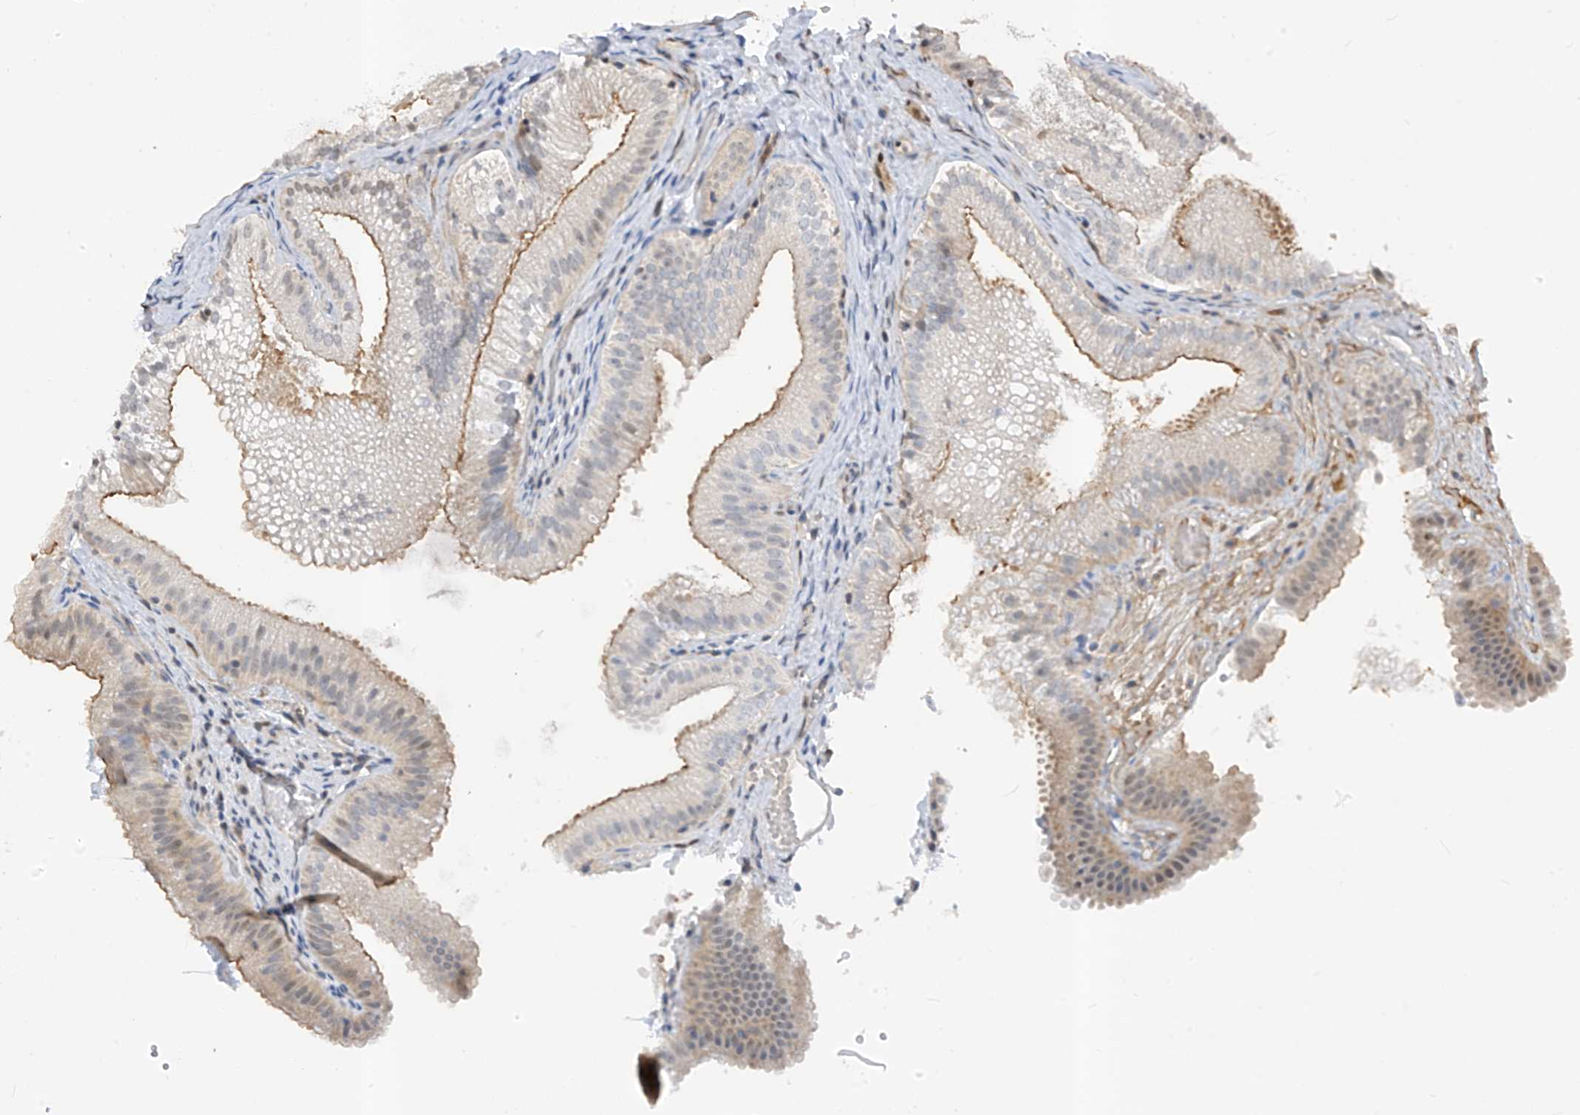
{"staining": {"intensity": "weak", "quantity": "25%-75%", "location": "cytoplasmic/membranous,nuclear"}, "tissue": "gallbladder", "cell_type": "Glandular cells", "image_type": "normal", "snomed": [{"axis": "morphology", "description": "Normal tissue, NOS"}, {"axis": "topography", "description": "Gallbladder"}], "caption": "Protein staining by IHC shows weak cytoplasmic/membranous,nuclear staining in approximately 25%-75% of glandular cells in normal gallbladder. (IHC, brightfield microscopy, high magnification).", "gene": "RBP7", "patient": {"sex": "female", "age": 30}}